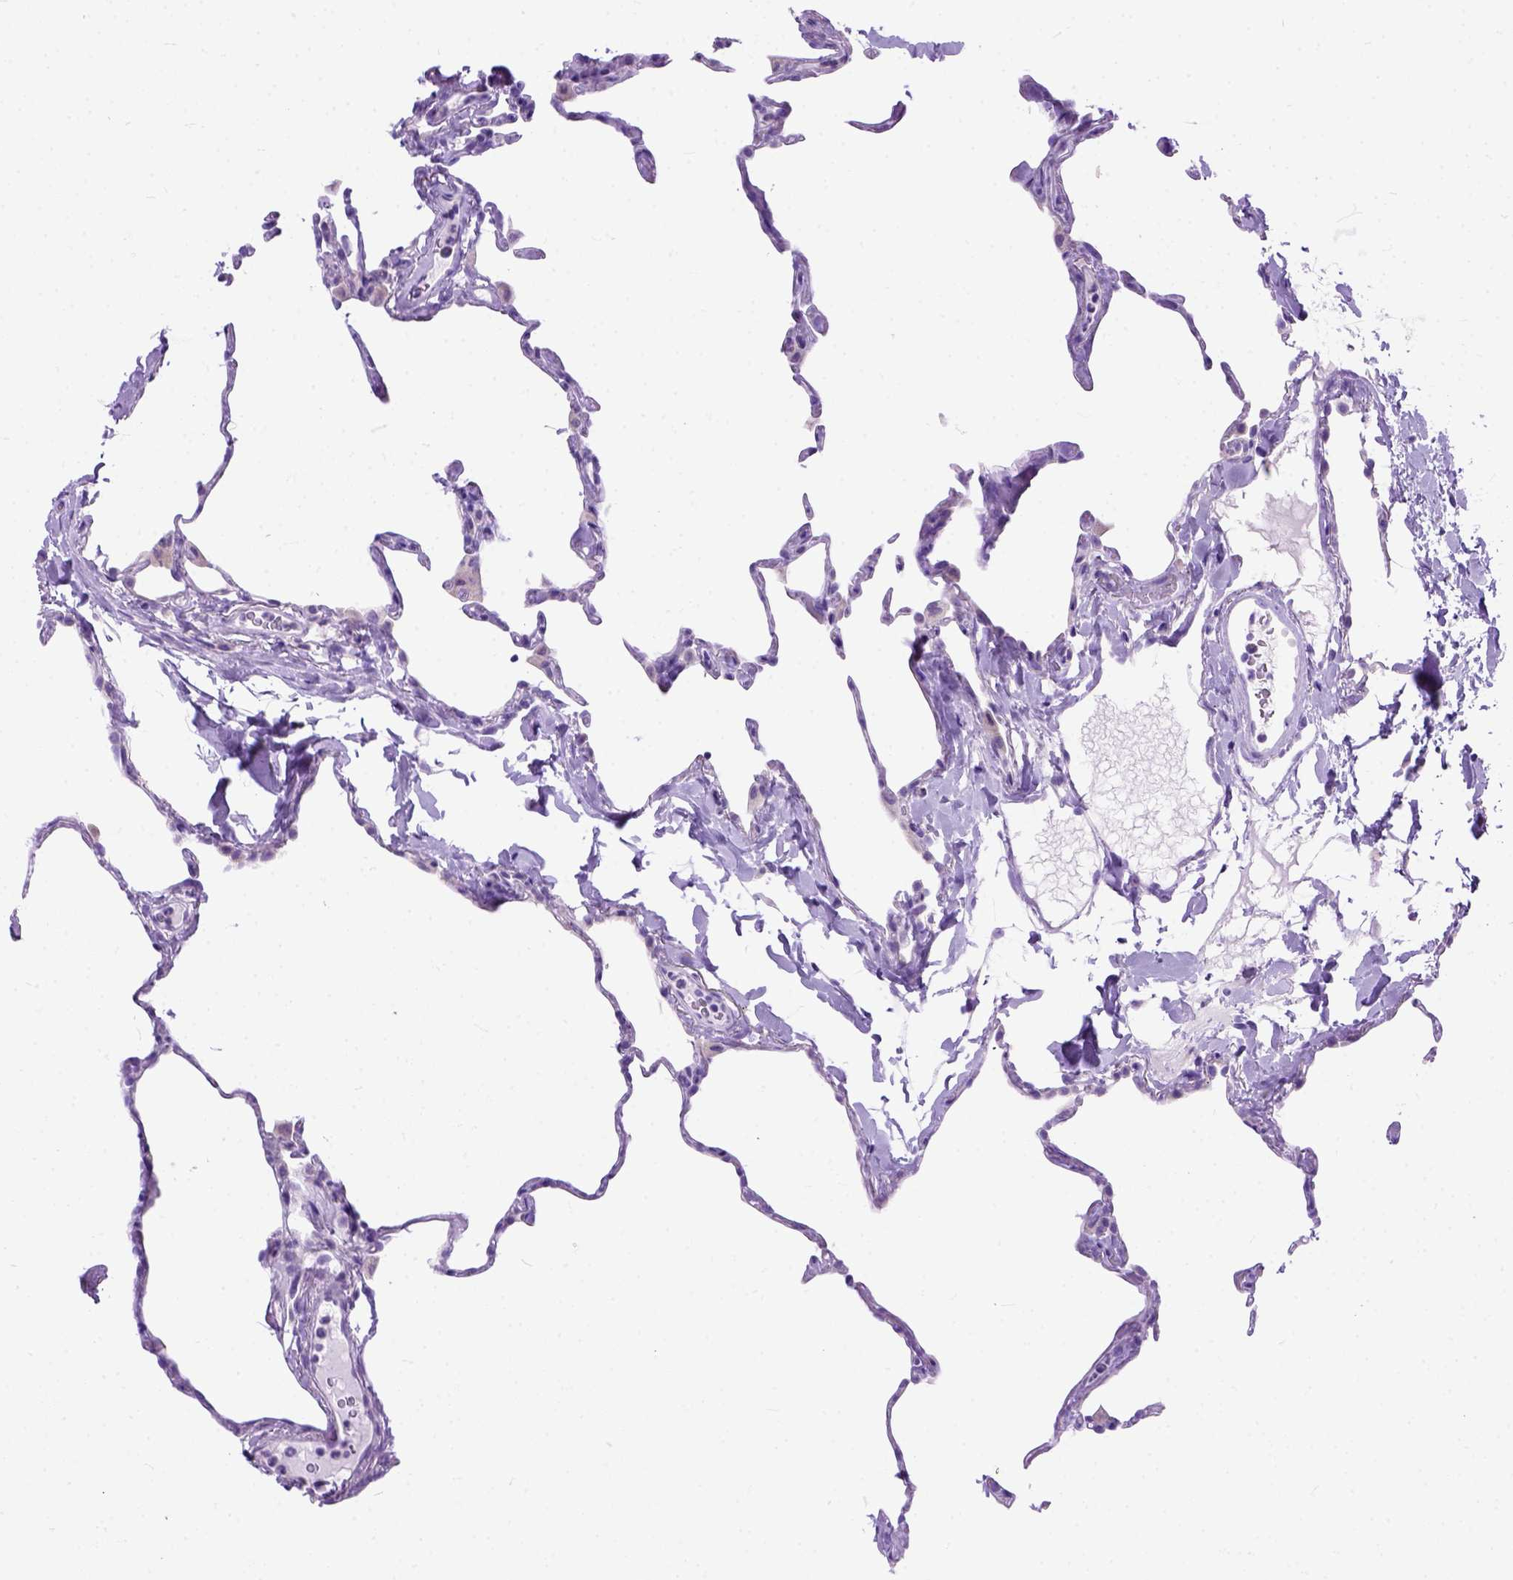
{"staining": {"intensity": "negative", "quantity": "none", "location": "none"}, "tissue": "lung", "cell_type": "Alveolar cells", "image_type": "normal", "snomed": [{"axis": "morphology", "description": "Normal tissue, NOS"}, {"axis": "topography", "description": "Lung"}], "caption": "Benign lung was stained to show a protein in brown. There is no significant positivity in alveolar cells. The staining was performed using DAB (3,3'-diaminobenzidine) to visualize the protein expression in brown, while the nuclei were stained in blue with hematoxylin (Magnification: 20x).", "gene": "ODAD3", "patient": {"sex": "male", "age": 65}}